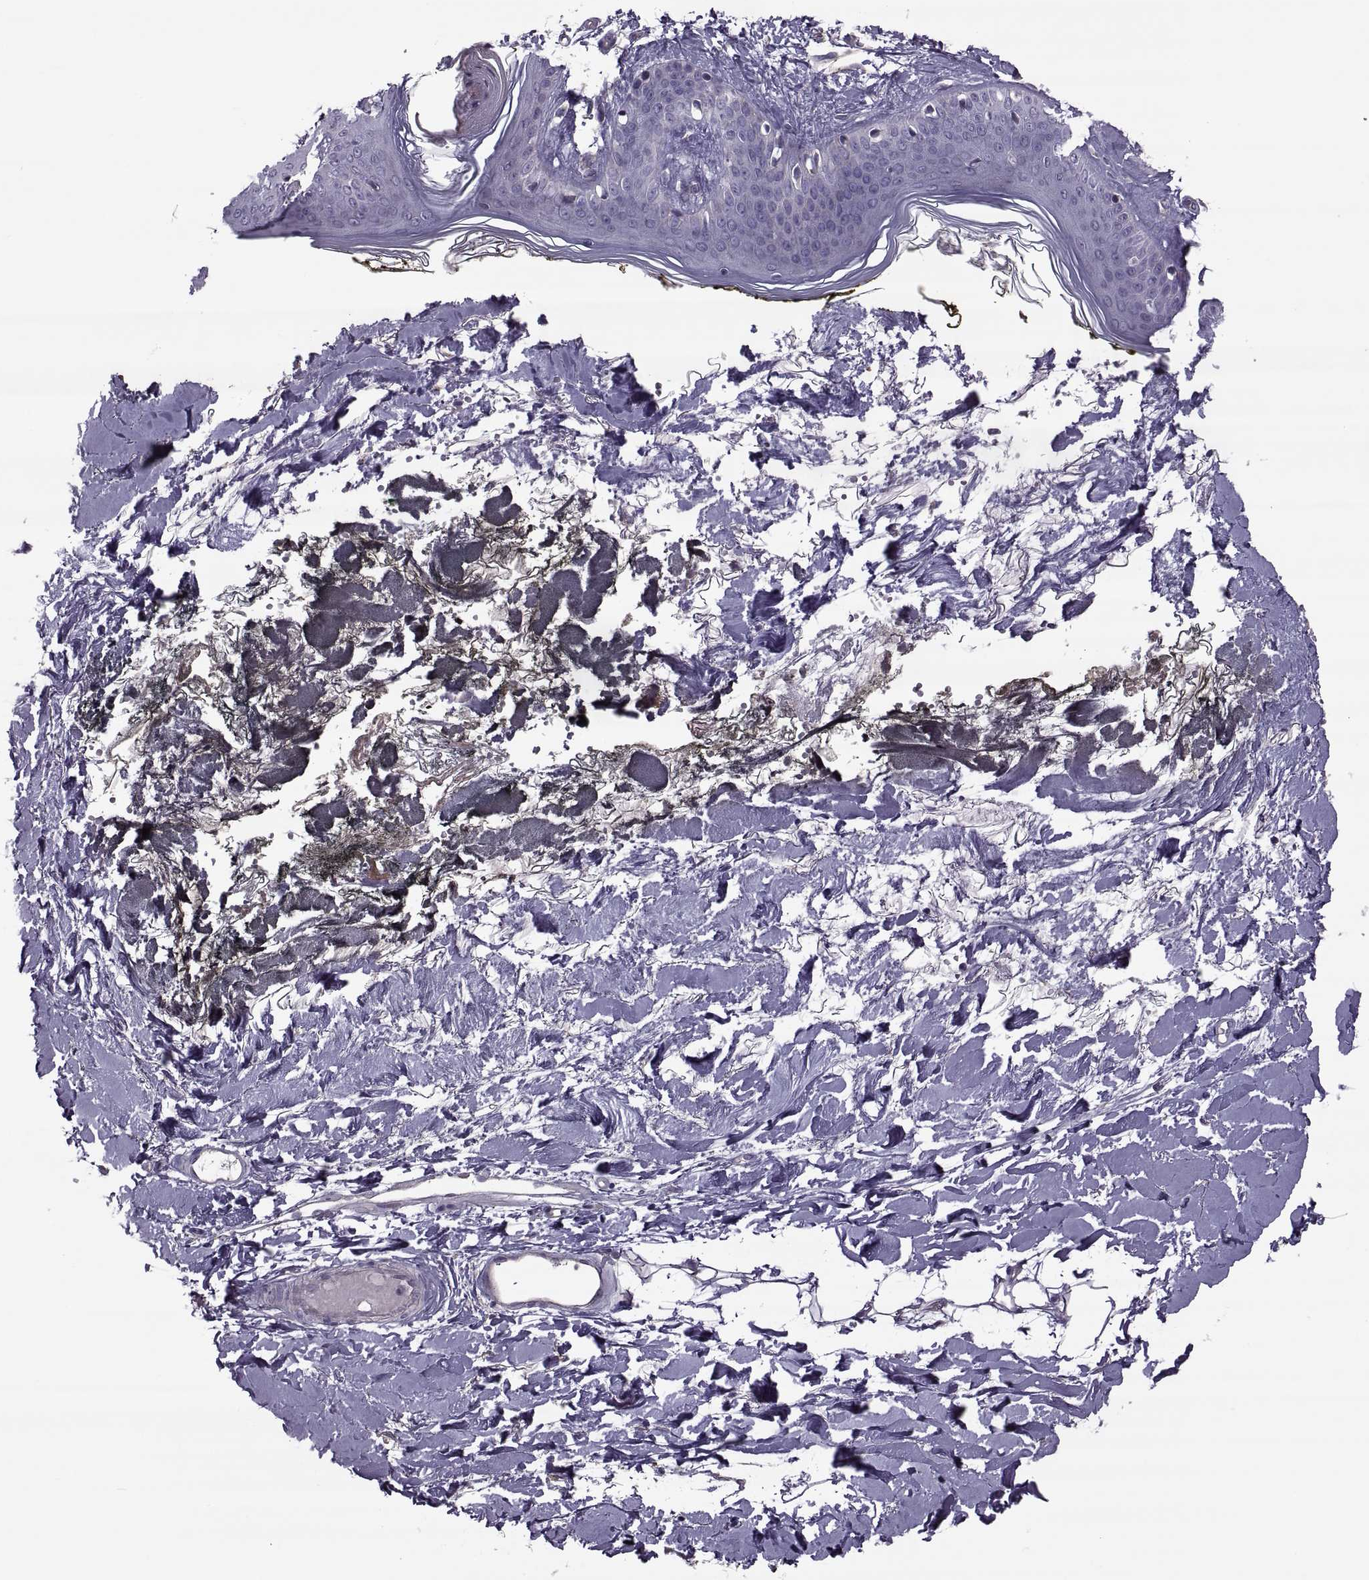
{"staining": {"intensity": "negative", "quantity": "none", "location": "none"}, "tissue": "skin", "cell_type": "Fibroblasts", "image_type": "normal", "snomed": [{"axis": "morphology", "description": "Normal tissue, NOS"}, {"axis": "topography", "description": "Skin"}], "caption": "Immunohistochemistry photomicrograph of unremarkable skin: human skin stained with DAB displays no significant protein positivity in fibroblasts. Brightfield microscopy of immunohistochemistry stained with DAB (3,3'-diaminobenzidine) (brown) and hematoxylin (blue), captured at high magnification.", "gene": "ODF3", "patient": {"sex": "female", "age": 34}}